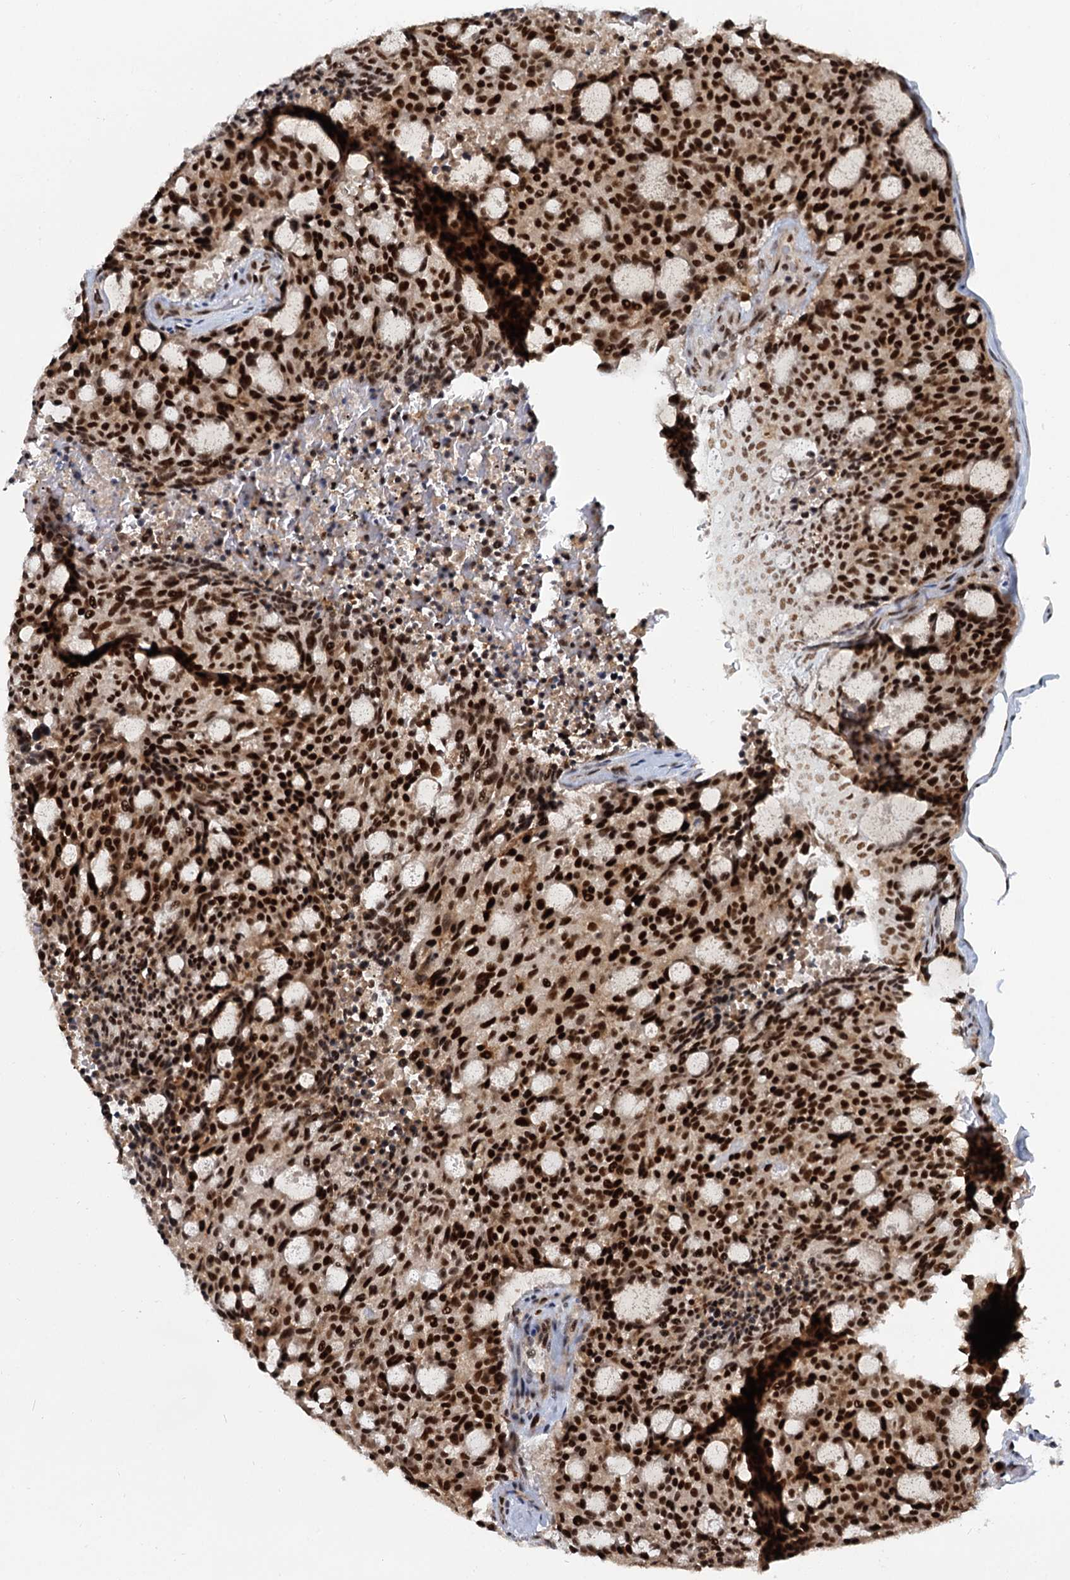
{"staining": {"intensity": "strong", "quantity": ">75%", "location": "cytoplasmic/membranous,nuclear"}, "tissue": "carcinoid", "cell_type": "Tumor cells", "image_type": "cancer", "snomed": [{"axis": "morphology", "description": "Carcinoid, malignant, NOS"}, {"axis": "topography", "description": "Pancreas"}], "caption": "Carcinoid was stained to show a protein in brown. There is high levels of strong cytoplasmic/membranous and nuclear staining in approximately >75% of tumor cells.", "gene": "WBP4", "patient": {"sex": "female", "age": 54}}